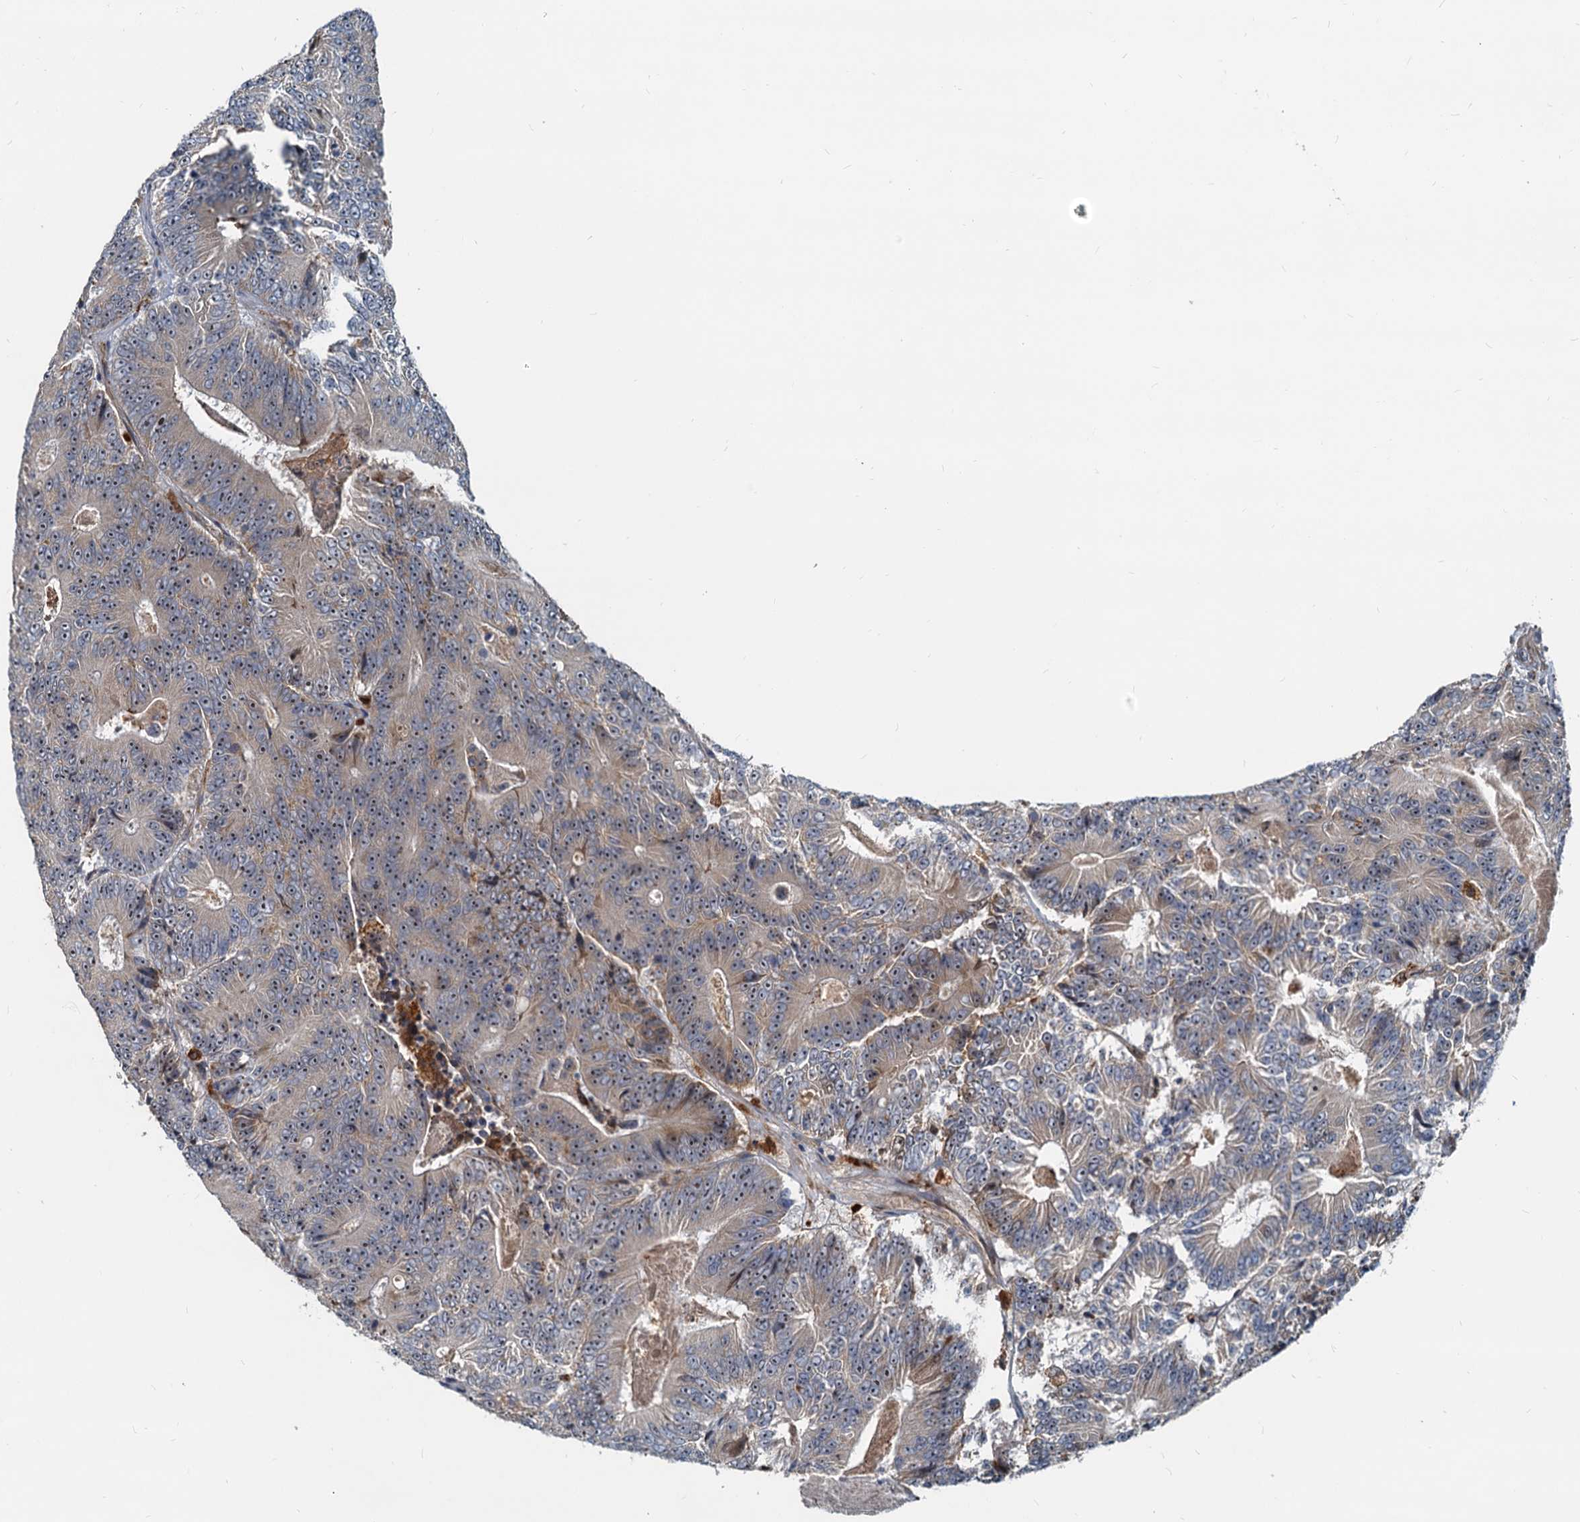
{"staining": {"intensity": "moderate", "quantity": "<25%", "location": "nuclear"}, "tissue": "colorectal cancer", "cell_type": "Tumor cells", "image_type": "cancer", "snomed": [{"axis": "morphology", "description": "Adenocarcinoma, NOS"}, {"axis": "topography", "description": "Colon"}], "caption": "DAB immunohistochemical staining of human colorectal adenocarcinoma shows moderate nuclear protein positivity in about <25% of tumor cells.", "gene": "RGS7BP", "patient": {"sex": "male", "age": 83}}